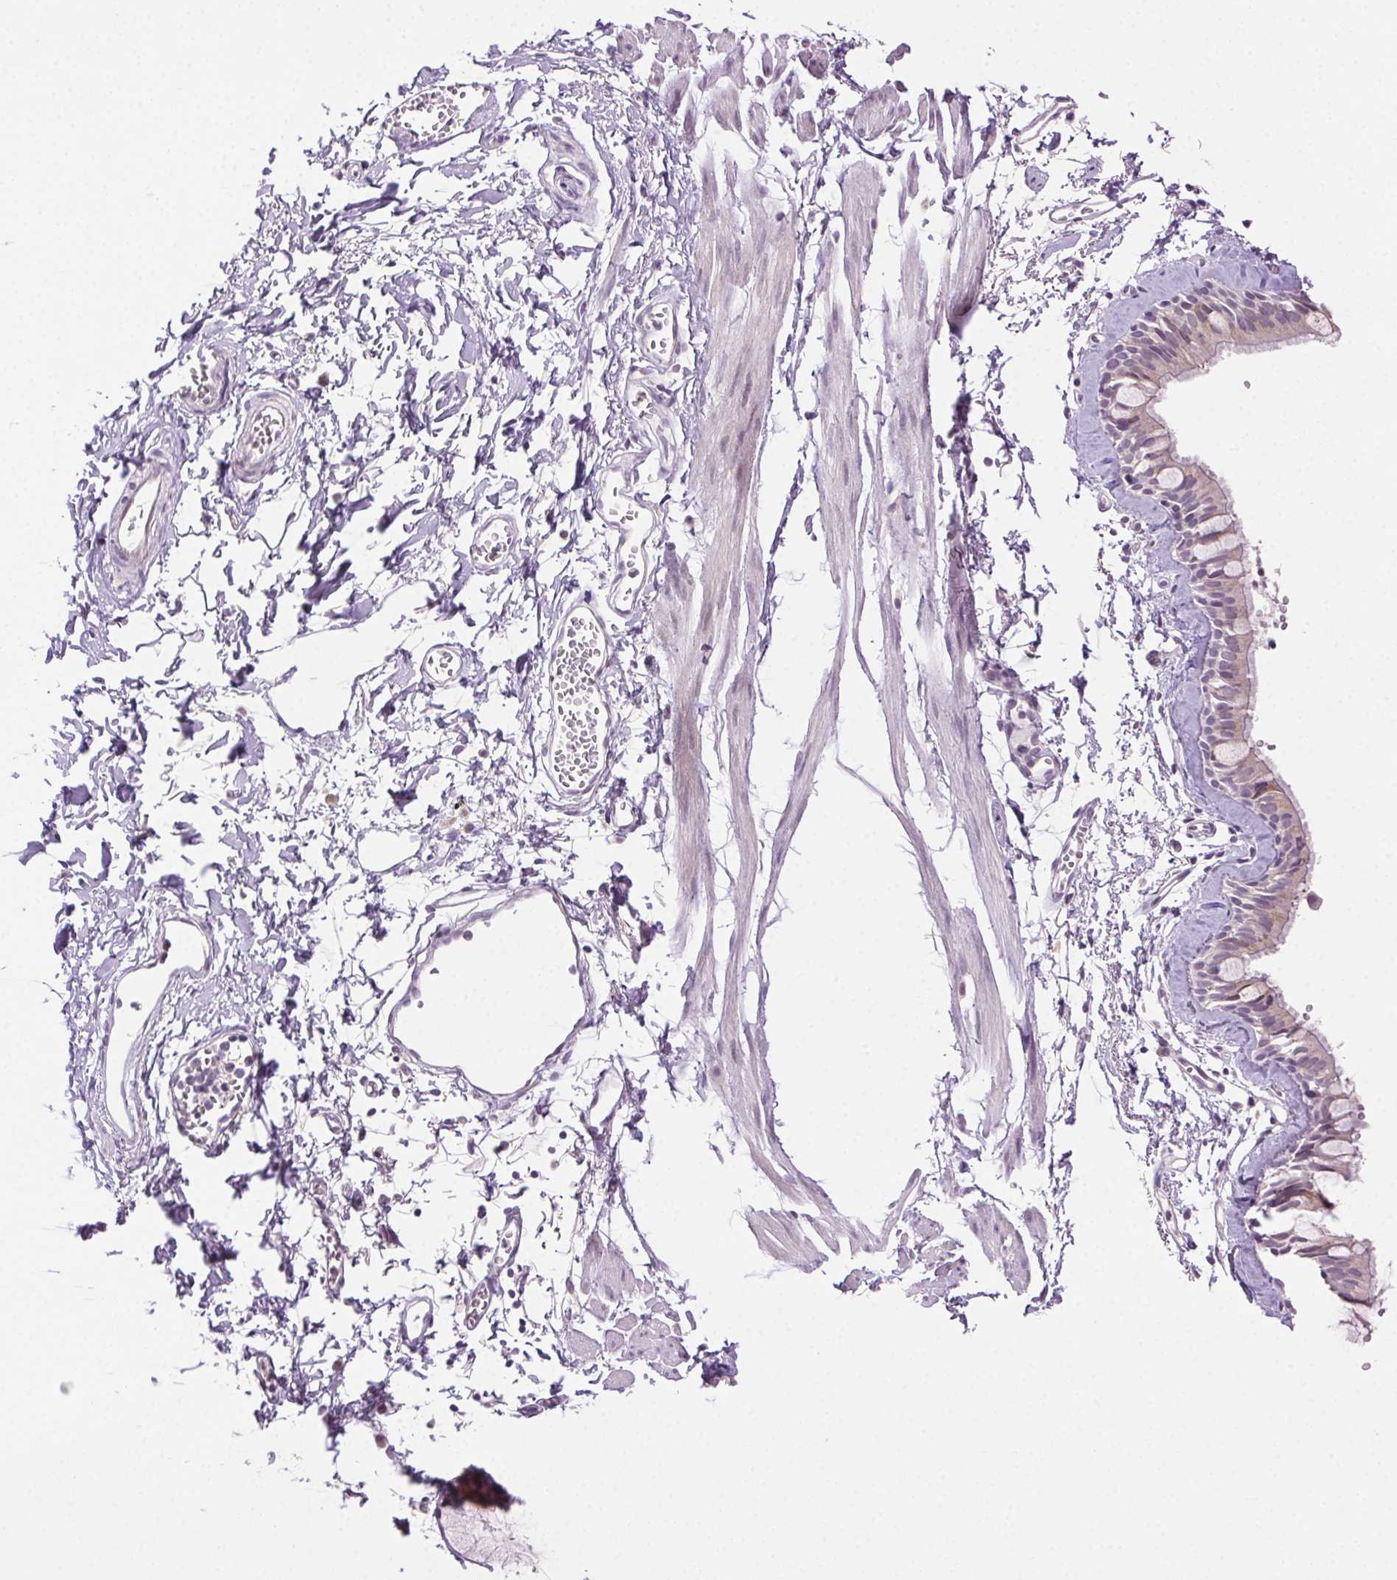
{"staining": {"intensity": "weak", "quantity": "<25%", "location": "cytoplasmic/membranous"}, "tissue": "bronchus", "cell_type": "Respiratory epithelial cells", "image_type": "normal", "snomed": [{"axis": "morphology", "description": "Normal tissue, NOS"}, {"axis": "topography", "description": "Cartilage tissue"}, {"axis": "topography", "description": "Bronchus"}], "caption": "Respiratory epithelial cells show no significant staining in benign bronchus.", "gene": "CLDN10", "patient": {"sex": "female", "age": 59}}